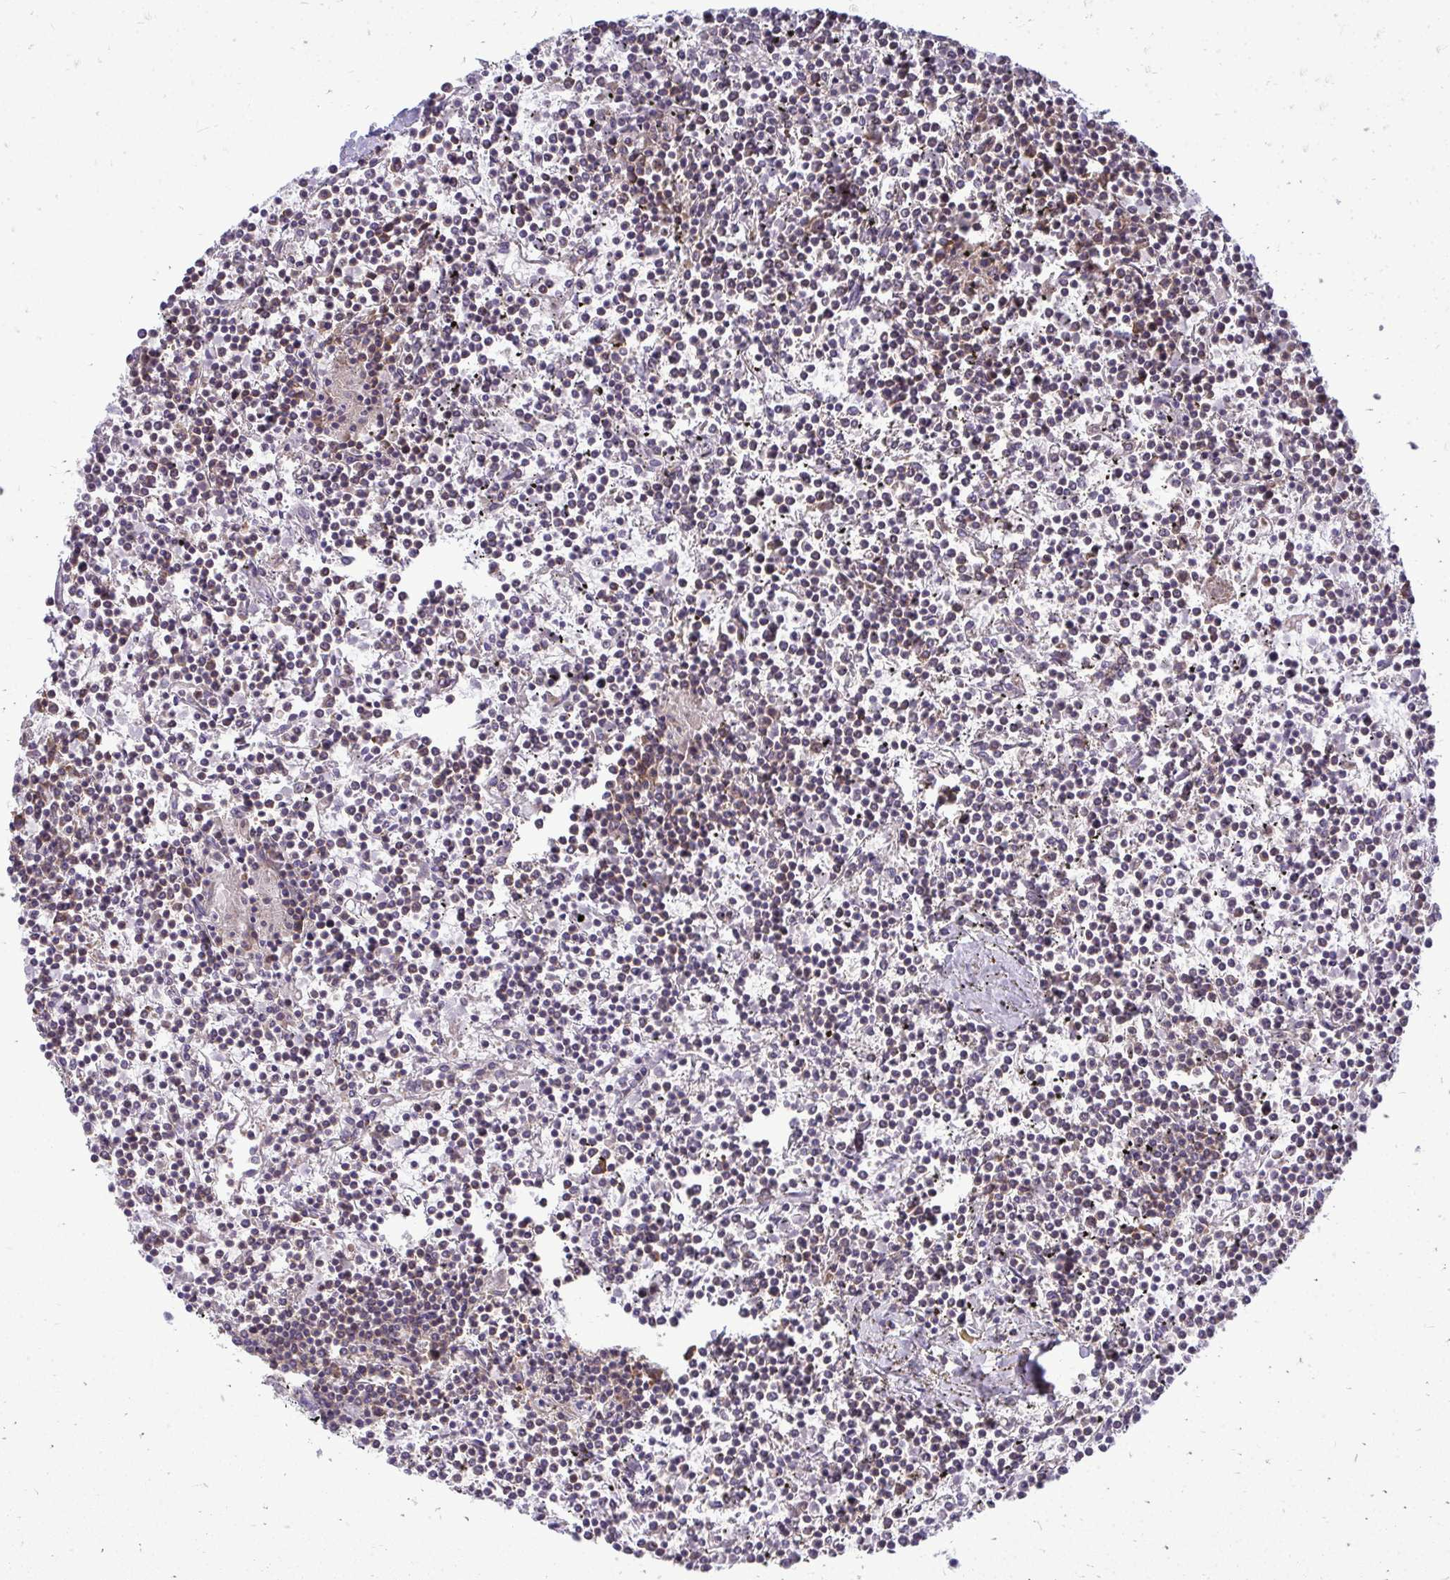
{"staining": {"intensity": "weak", "quantity": "<25%", "location": "cytoplasmic/membranous"}, "tissue": "lymphoma", "cell_type": "Tumor cells", "image_type": "cancer", "snomed": [{"axis": "morphology", "description": "Malignant lymphoma, non-Hodgkin's type, Low grade"}, {"axis": "topography", "description": "Spleen"}], "caption": "The micrograph displays no staining of tumor cells in lymphoma. (Brightfield microscopy of DAB (3,3'-diaminobenzidine) immunohistochemistry (IHC) at high magnification).", "gene": "RPLP2", "patient": {"sex": "female", "age": 19}}